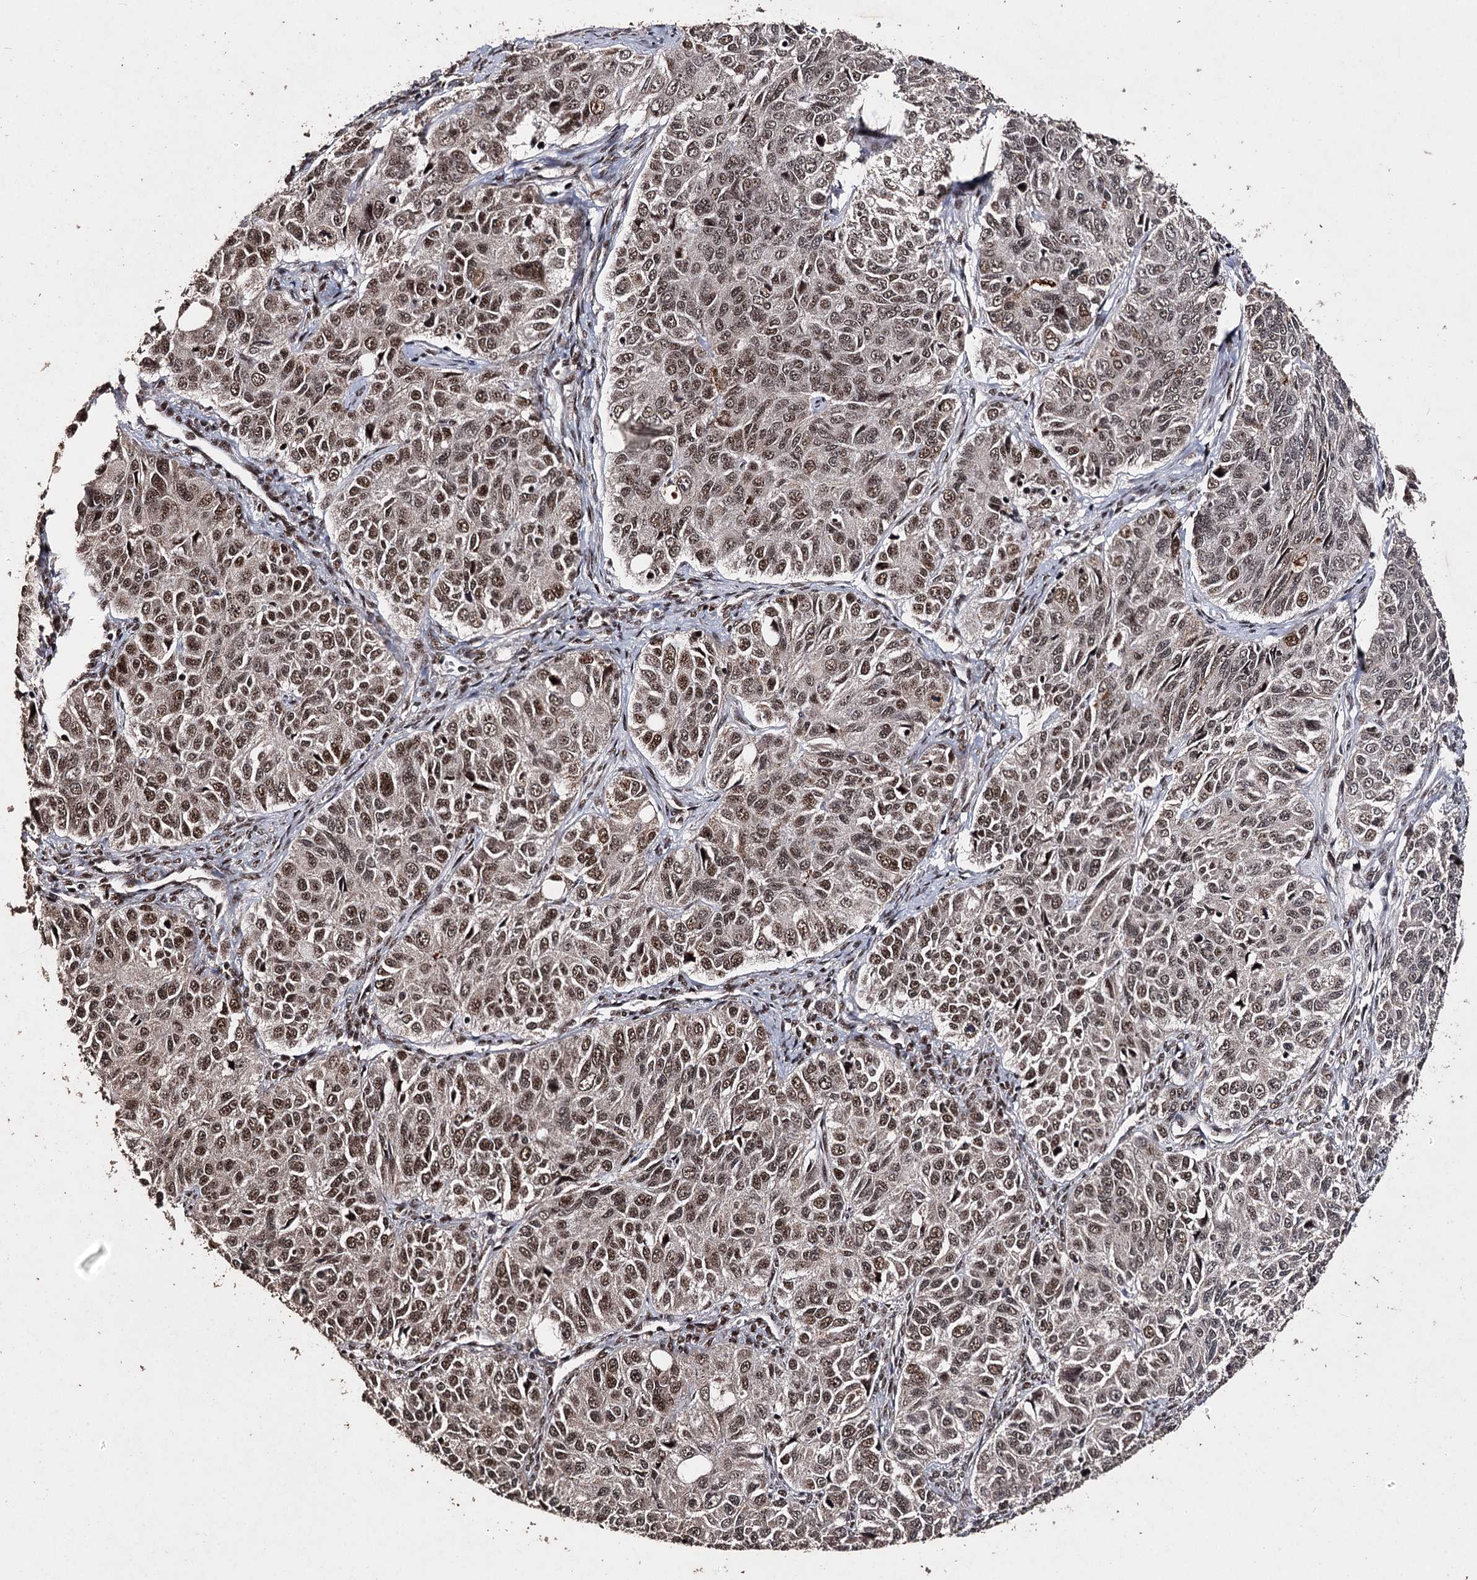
{"staining": {"intensity": "moderate", "quantity": ">75%", "location": "nuclear"}, "tissue": "ovarian cancer", "cell_type": "Tumor cells", "image_type": "cancer", "snomed": [{"axis": "morphology", "description": "Carcinoma, endometroid"}, {"axis": "topography", "description": "Ovary"}], "caption": "This histopathology image demonstrates immunohistochemistry staining of endometroid carcinoma (ovarian), with medium moderate nuclear positivity in approximately >75% of tumor cells.", "gene": "U2SURP", "patient": {"sex": "female", "age": 51}}